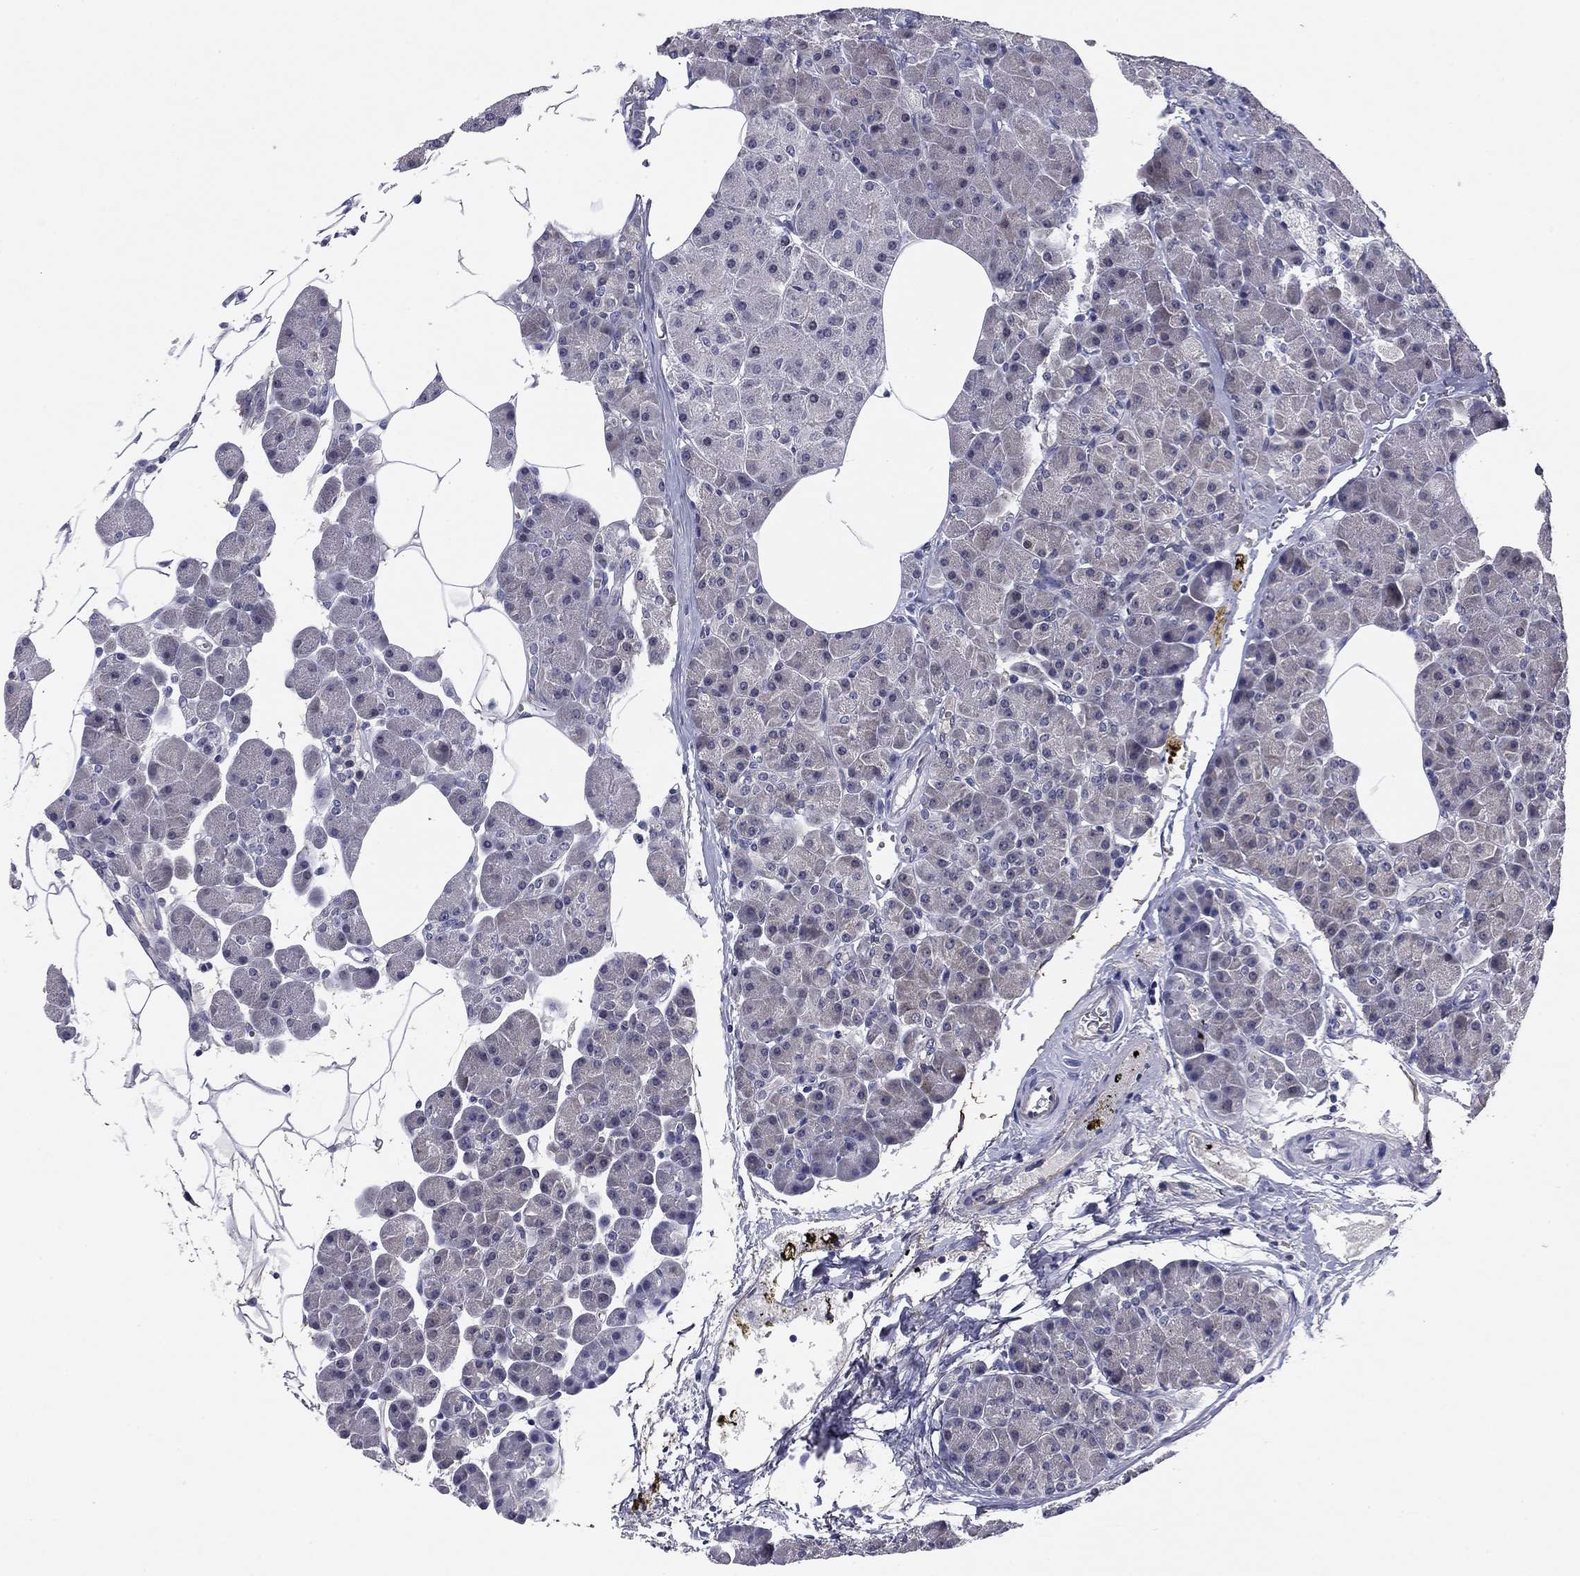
{"staining": {"intensity": "negative", "quantity": "none", "location": "none"}, "tissue": "pancreas", "cell_type": "Exocrine glandular cells", "image_type": "normal", "snomed": [{"axis": "morphology", "description": "Normal tissue, NOS"}, {"axis": "topography", "description": "Pancreas"}], "caption": "Immunohistochemistry (IHC) of unremarkable human pancreas reveals no expression in exocrine glandular cells. (DAB IHC, high magnification).", "gene": "REXO5", "patient": {"sex": "female", "age": 45}}